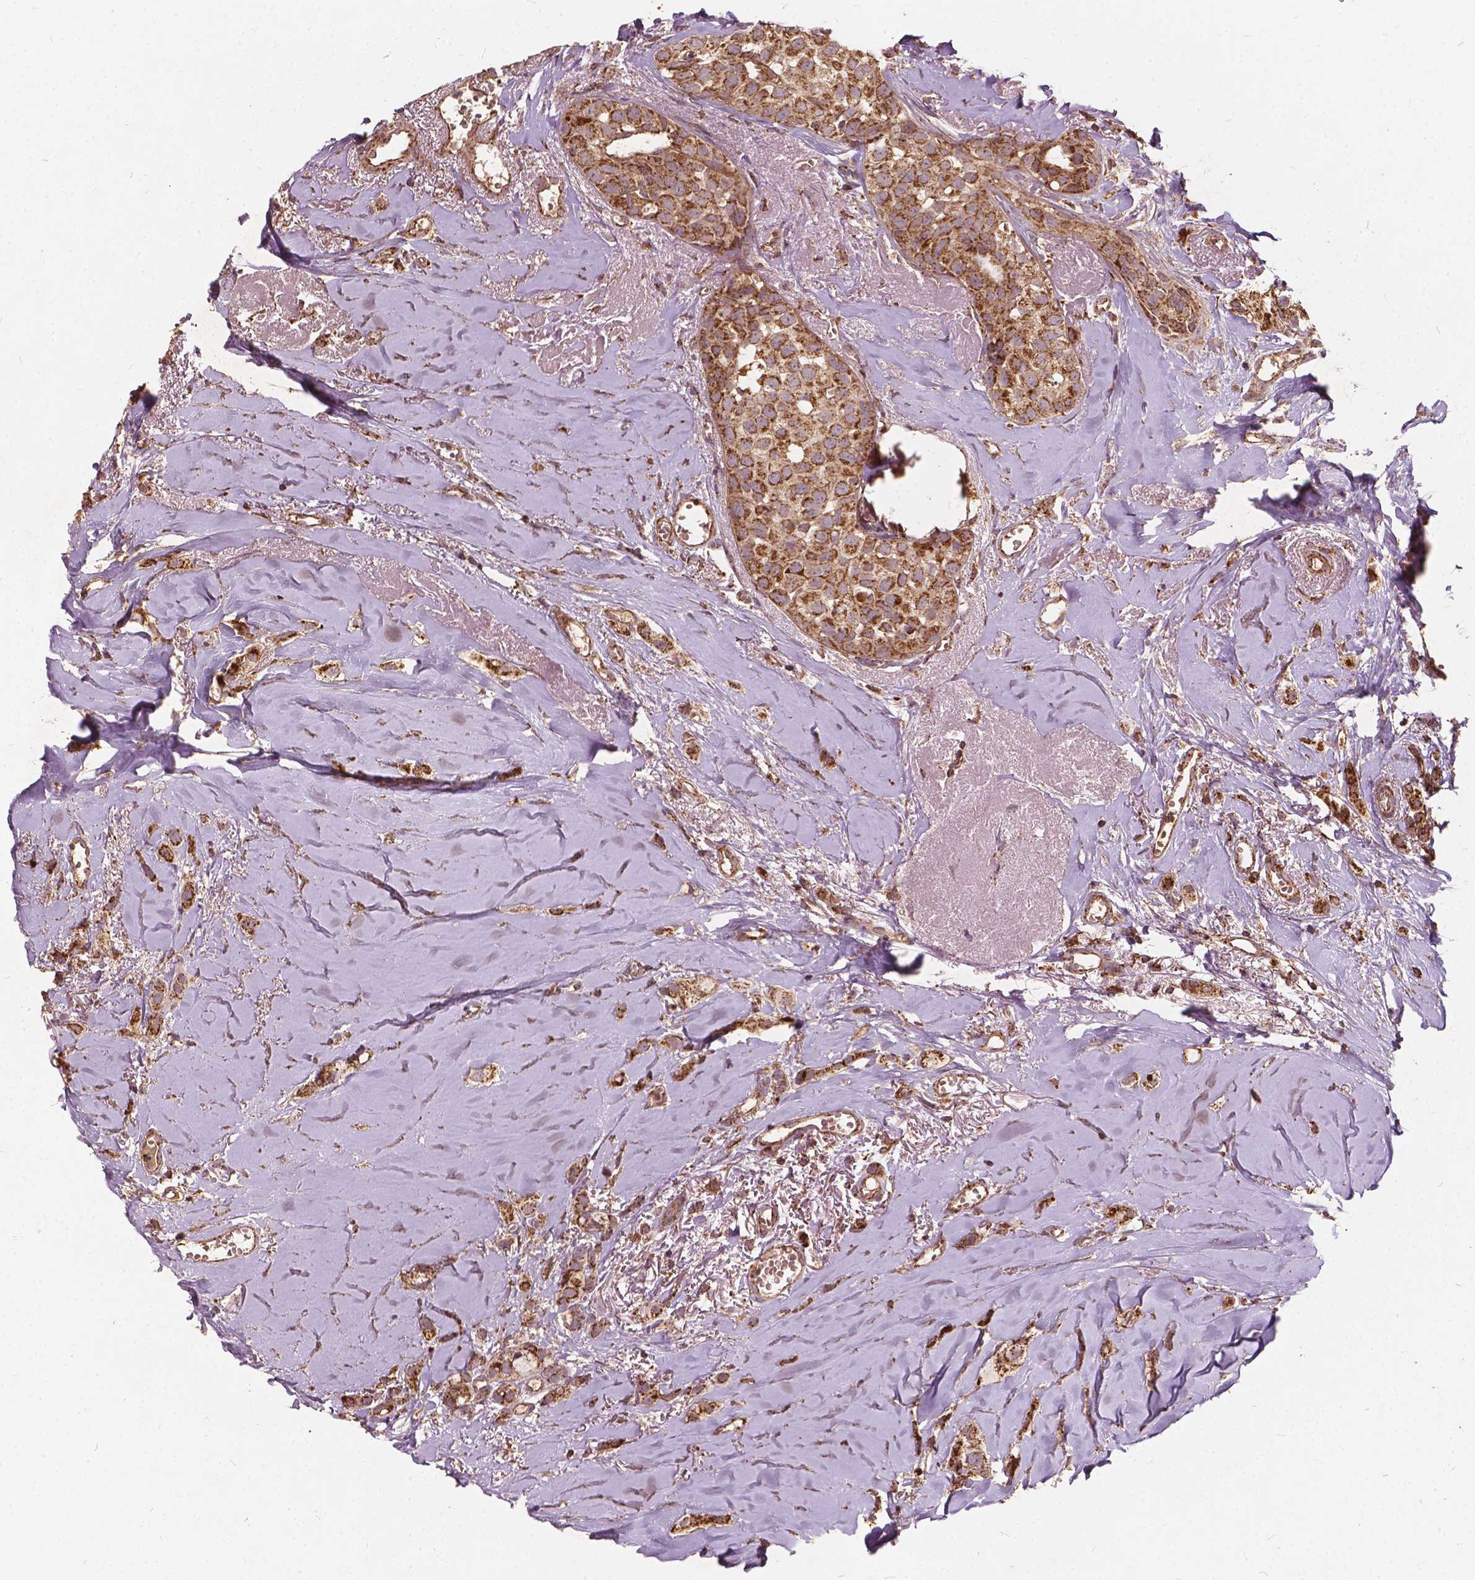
{"staining": {"intensity": "strong", "quantity": ">75%", "location": "cytoplasmic/membranous"}, "tissue": "breast cancer", "cell_type": "Tumor cells", "image_type": "cancer", "snomed": [{"axis": "morphology", "description": "Duct carcinoma"}, {"axis": "topography", "description": "Breast"}], "caption": "Strong cytoplasmic/membranous positivity for a protein is present in approximately >75% of tumor cells of invasive ductal carcinoma (breast) using immunohistochemistry.", "gene": "UBXN2A", "patient": {"sex": "female", "age": 85}}